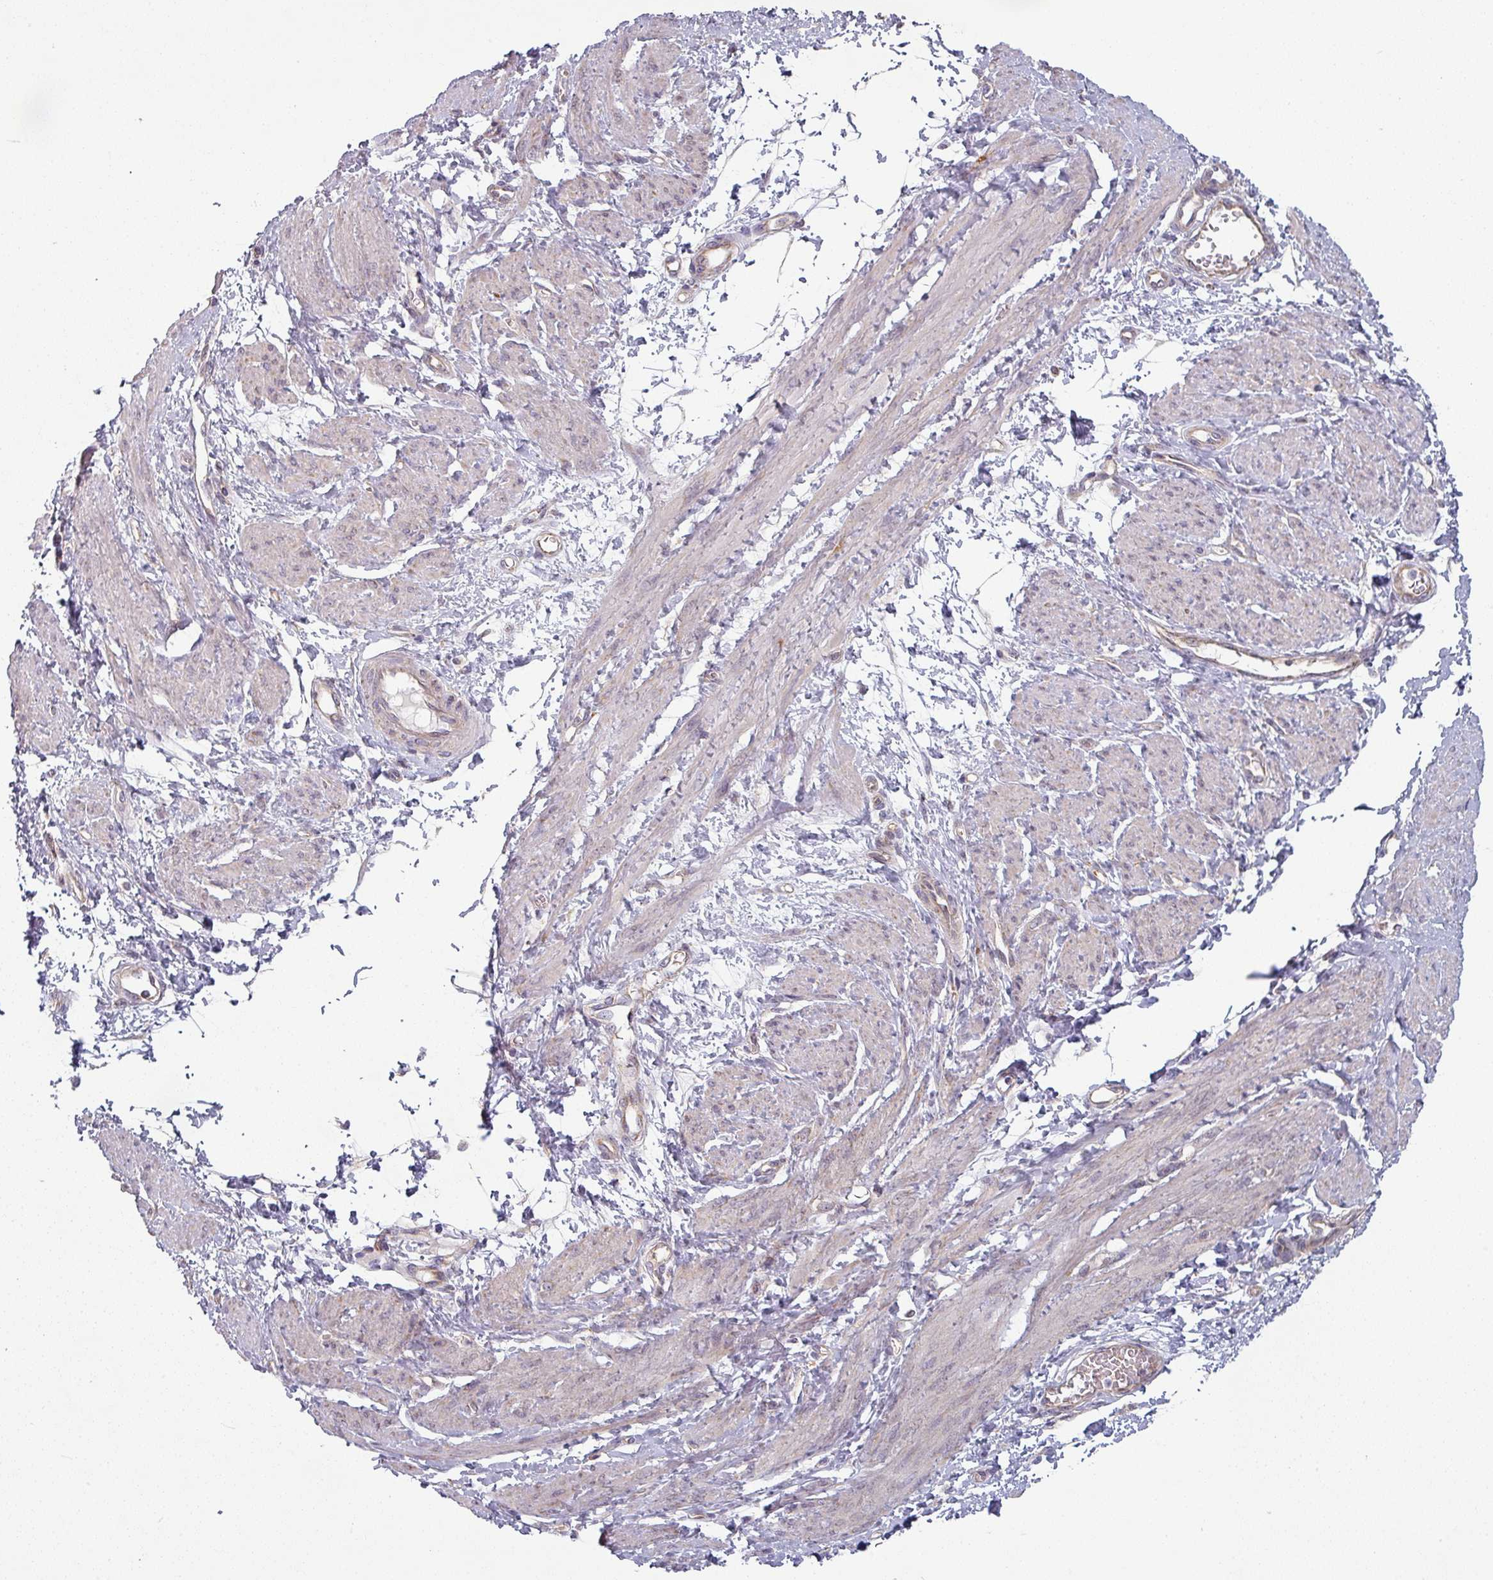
{"staining": {"intensity": "negative", "quantity": "none", "location": "none"}, "tissue": "smooth muscle", "cell_type": "Smooth muscle cells", "image_type": "normal", "snomed": [{"axis": "morphology", "description": "Normal tissue, NOS"}, {"axis": "topography", "description": "Smooth muscle"}, {"axis": "topography", "description": "Uterus"}], "caption": "Photomicrograph shows no protein staining in smooth muscle cells of unremarkable smooth muscle. (DAB (3,3'-diaminobenzidine) IHC, high magnification).", "gene": "PLEKHJ1", "patient": {"sex": "female", "age": 39}}